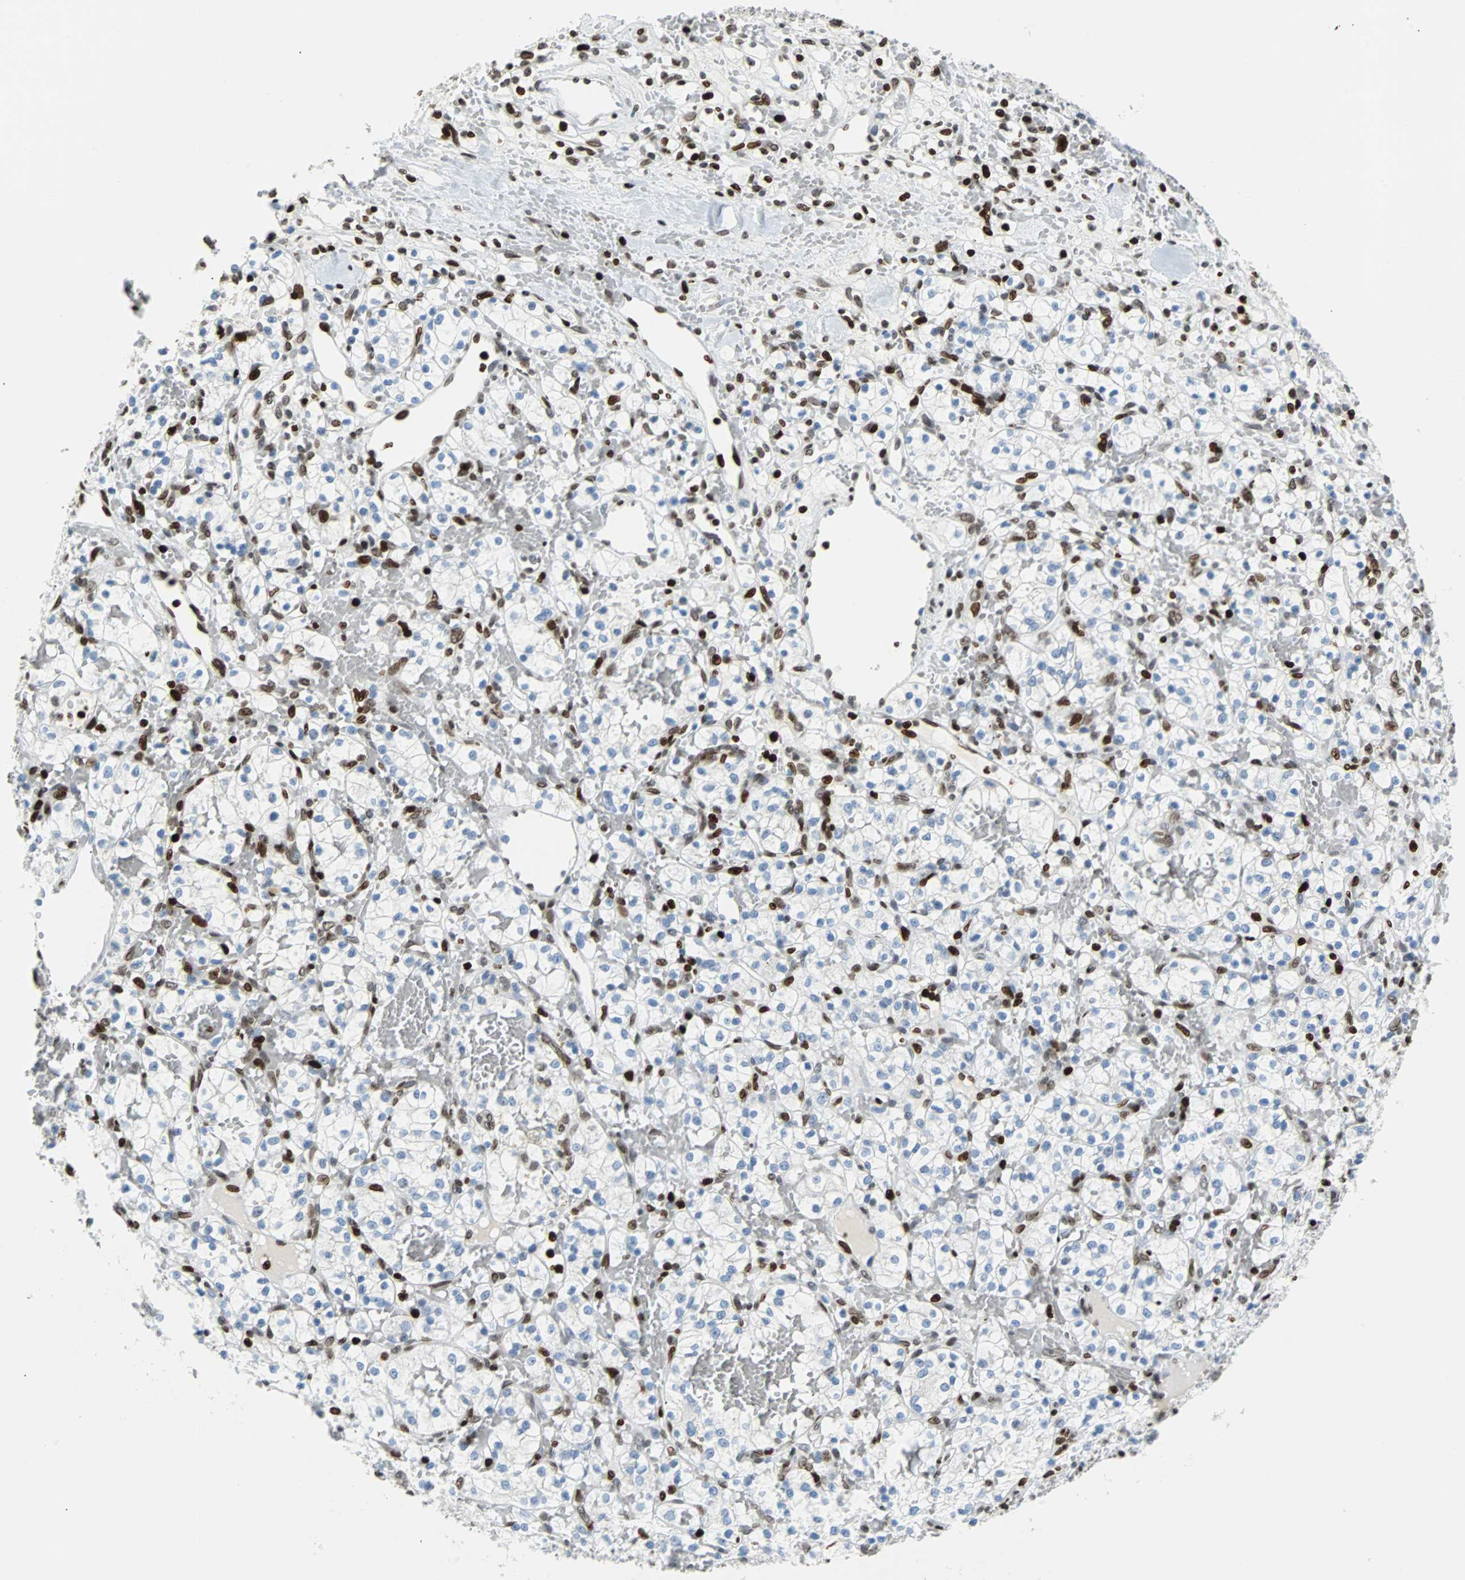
{"staining": {"intensity": "weak", "quantity": "<25%", "location": "nuclear"}, "tissue": "renal cancer", "cell_type": "Tumor cells", "image_type": "cancer", "snomed": [{"axis": "morphology", "description": "Adenocarcinoma, NOS"}, {"axis": "topography", "description": "Kidney"}], "caption": "High power microscopy image of an IHC histopathology image of renal cancer (adenocarcinoma), revealing no significant staining in tumor cells. (DAB (3,3'-diaminobenzidine) IHC with hematoxylin counter stain).", "gene": "ZNF131", "patient": {"sex": "female", "age": 60}}